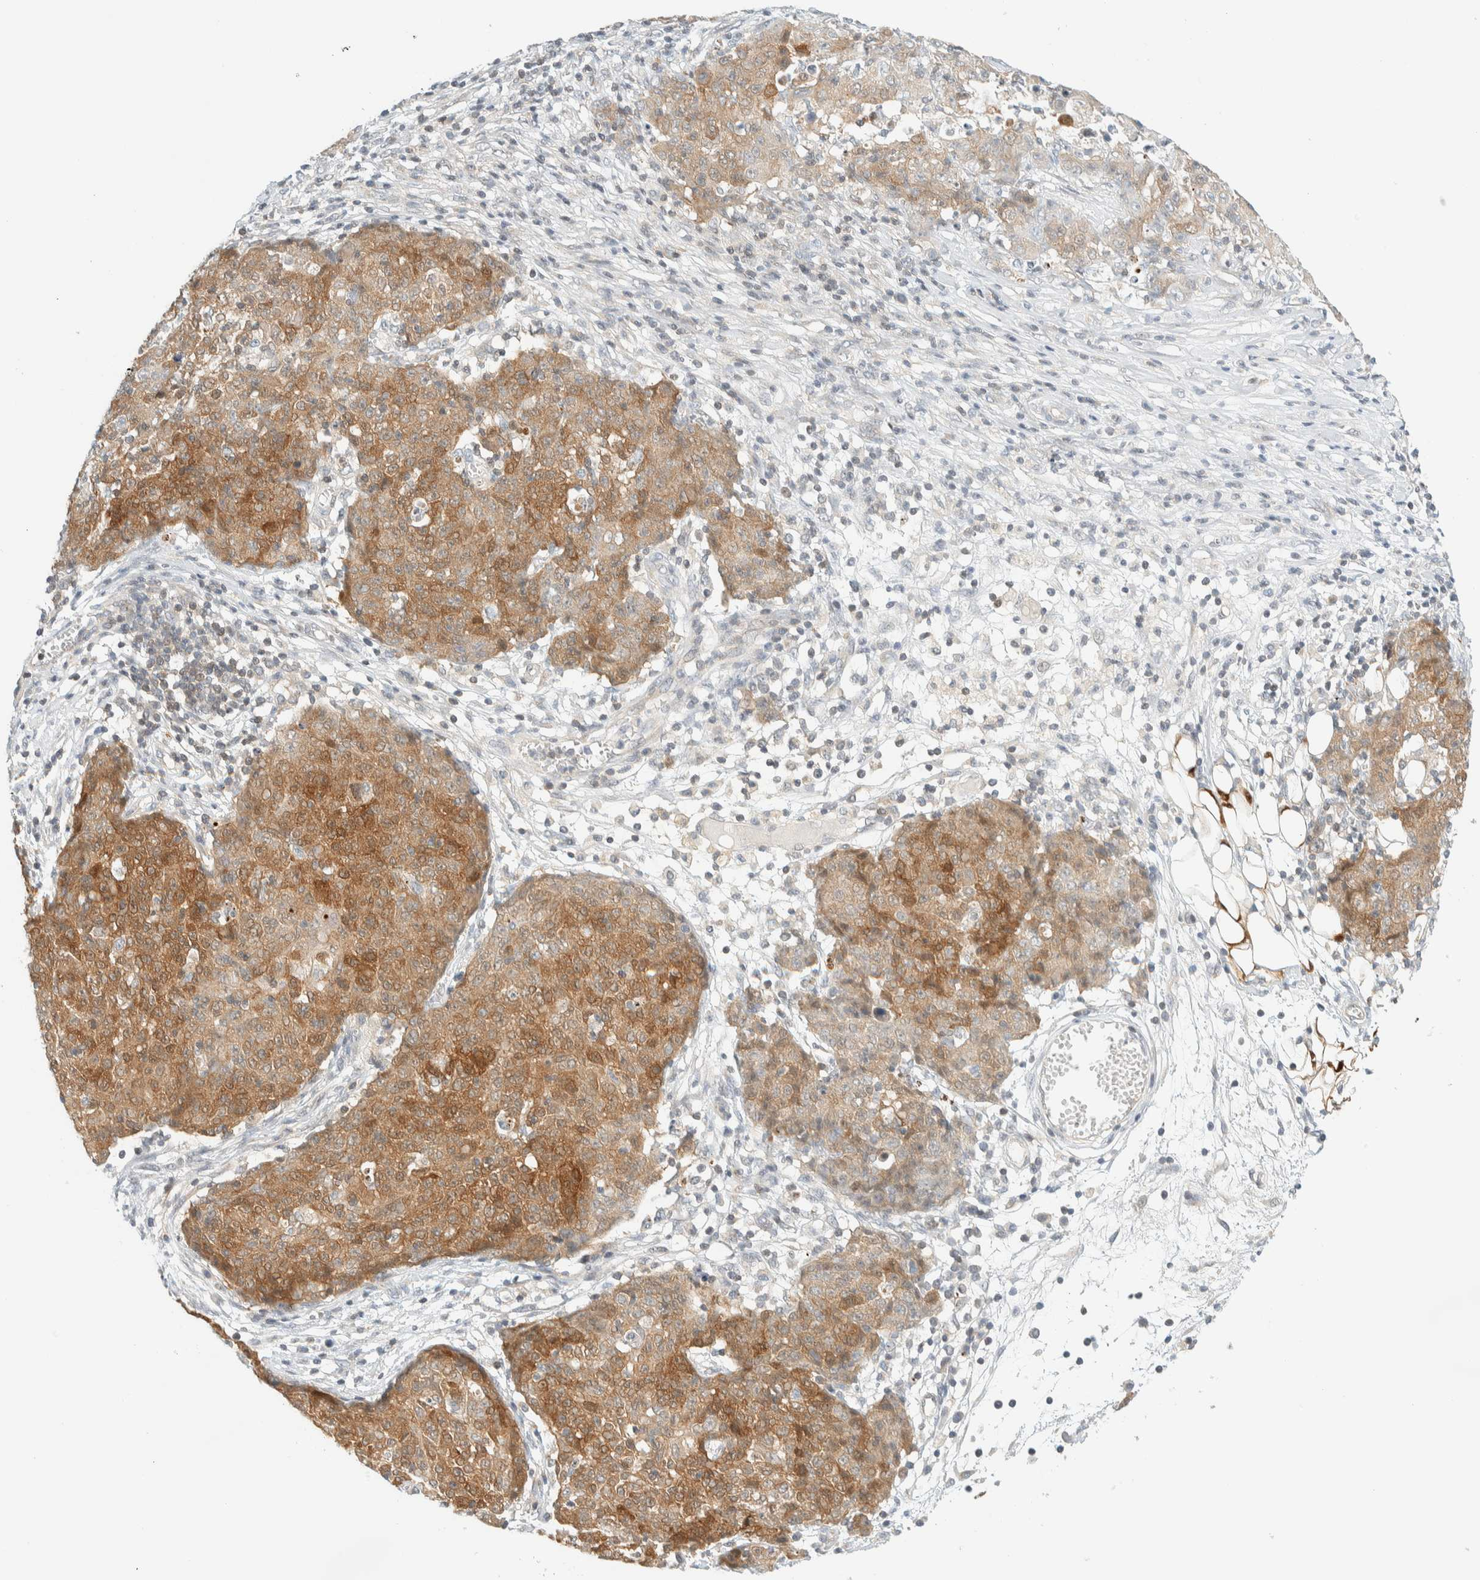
{"staining": {"intensity": "moderate", "quantity": ">75%", "location": "cytoplasmic/membranous"}, "tissue": "ovarian cancer", "cell_type": "Tumor cells", "image_type": "cancer", "snomed": [{"axis": "morphology", "description": "Carcinoma, endometroid"}, {"axis": "topography", "description": "Ovary"}], "caption": "Immunohistochemistry of ovarian cancer demonstrates medium levels of moderate cytoplasmic/membranous staining in about >75% of tumor cells.", "gene": "PCYT2", "patient": {"sex": "female", "age": 42}}